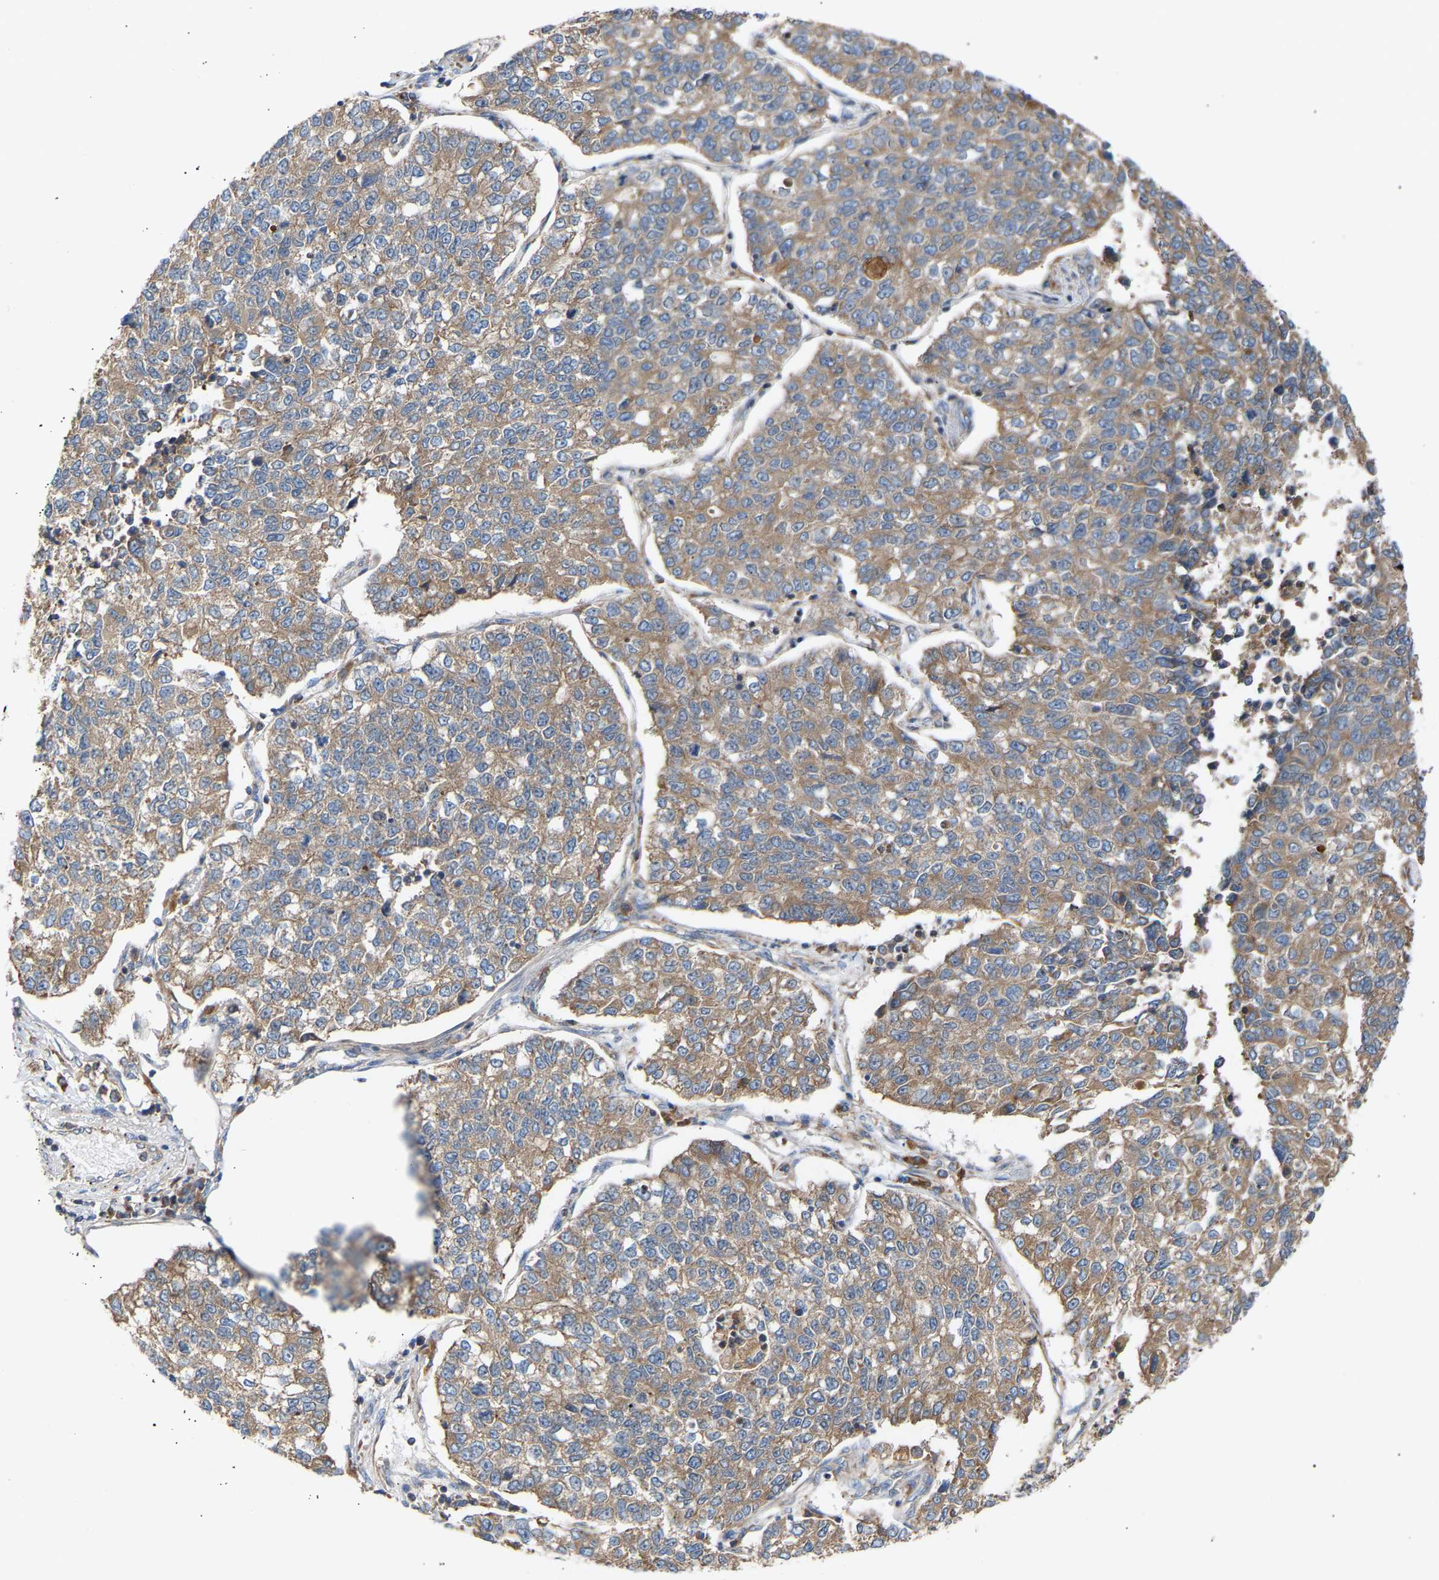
{"staining": {"intensity": "moderate", "quantity": ">75%", "location": "cytoplasmic/membranous"}, "tissue": "lung cancer", "cell_type": "Tumor cells", "image_type": "cancer", "snomed": [{"axis": "morphology", "description": "Adenocarcinoma, NOS"}, {"axis": "topography", "description": "Lung"}], "caption": "Lung cancer (adenocarcinoma) stained with a protein marker exhibits moderate staining in tumor cells.", "gene": "GCN1", "patient": {"sex": "male", "age": 49}}